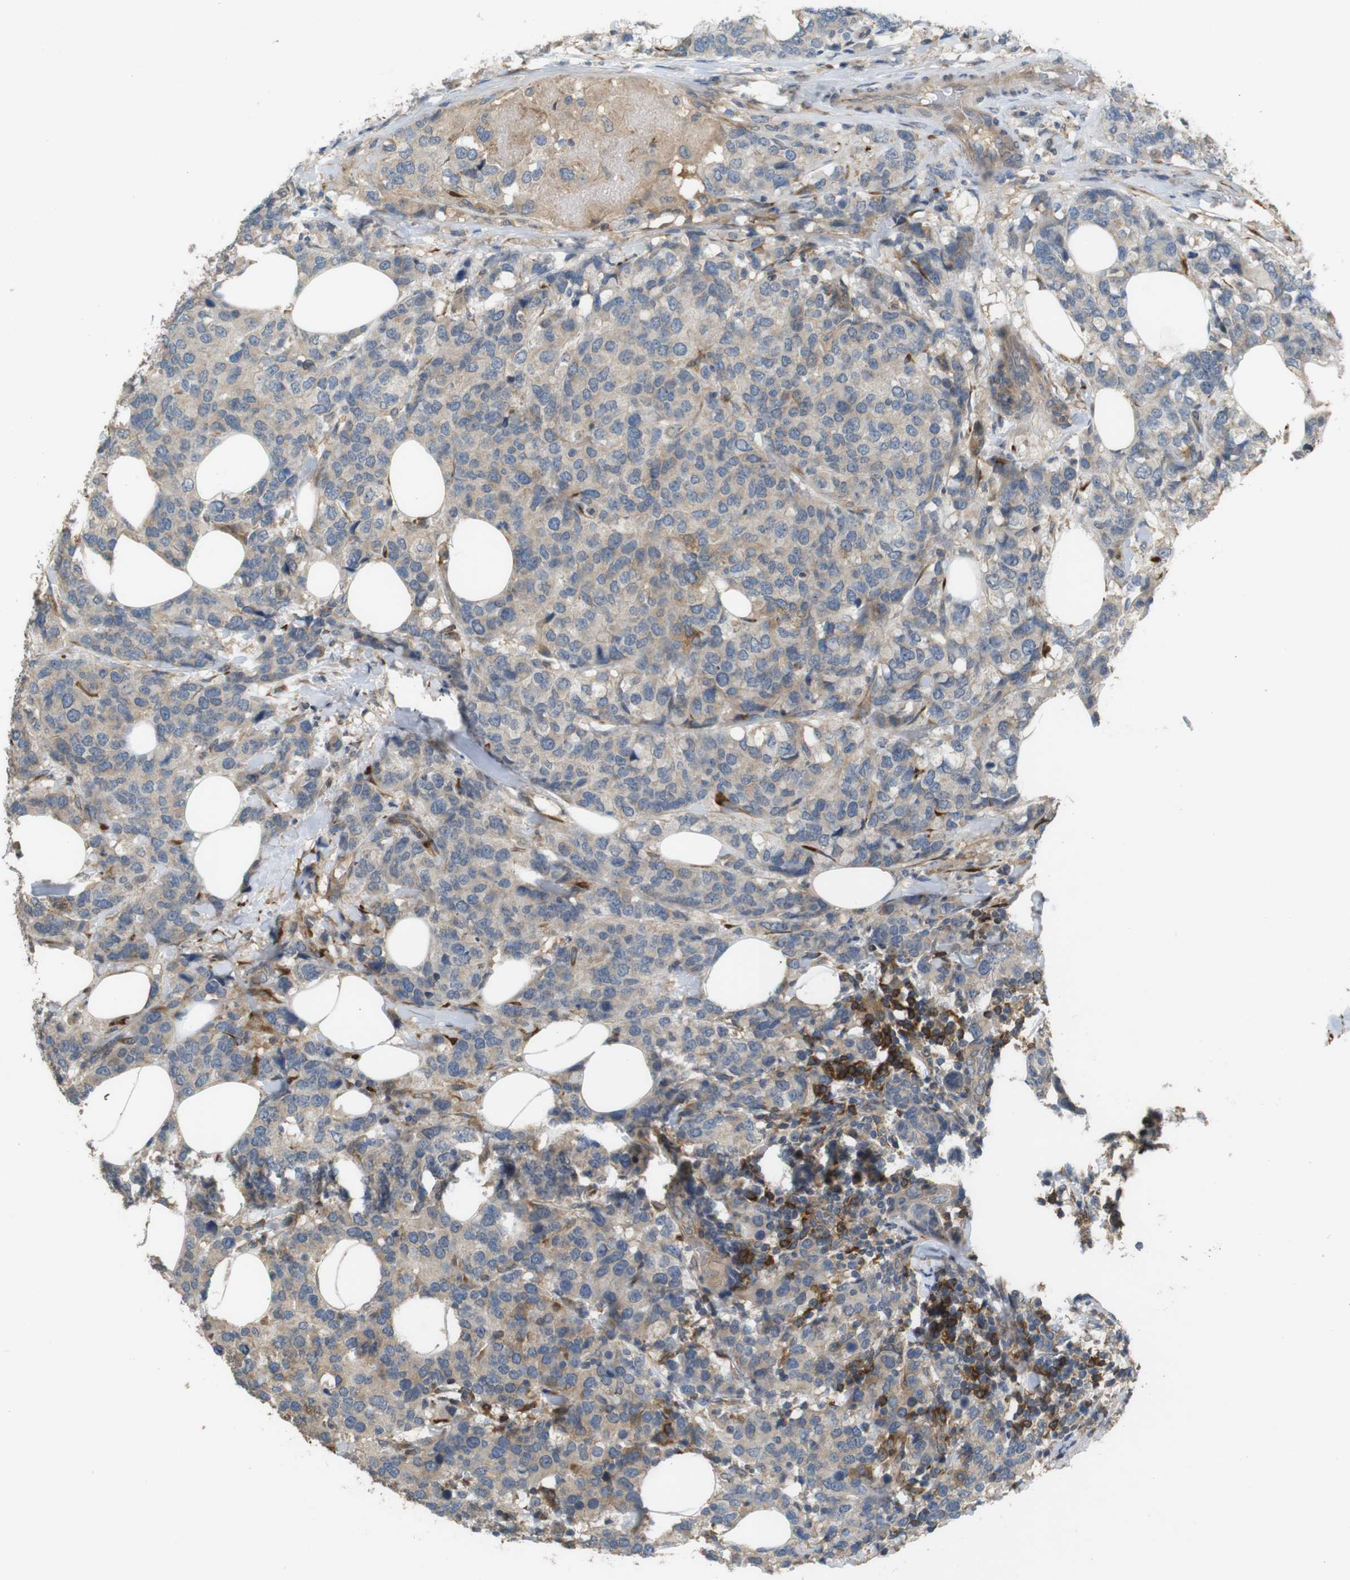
{"staining": {"intensity": "moderate", "quantity": "<25%", "location": "cytoplasmic/membranous"}, "tissue": "breast cancer", "cell_type": "Tumor cells", "image_type": "cancer", "snomed": [{"axis": "morphology", "description": "Lobular carcinoma"}, {"axis": "topography", "description": "Breast"}], "caption": "Immunohistochemical staining of breast cancer shows low levels of moderate cytoplasmic/membranous expression in about <25% of tumor cells.", "gene": "ARHGAP24", "patient": {"sex": "female", "age": 59}}